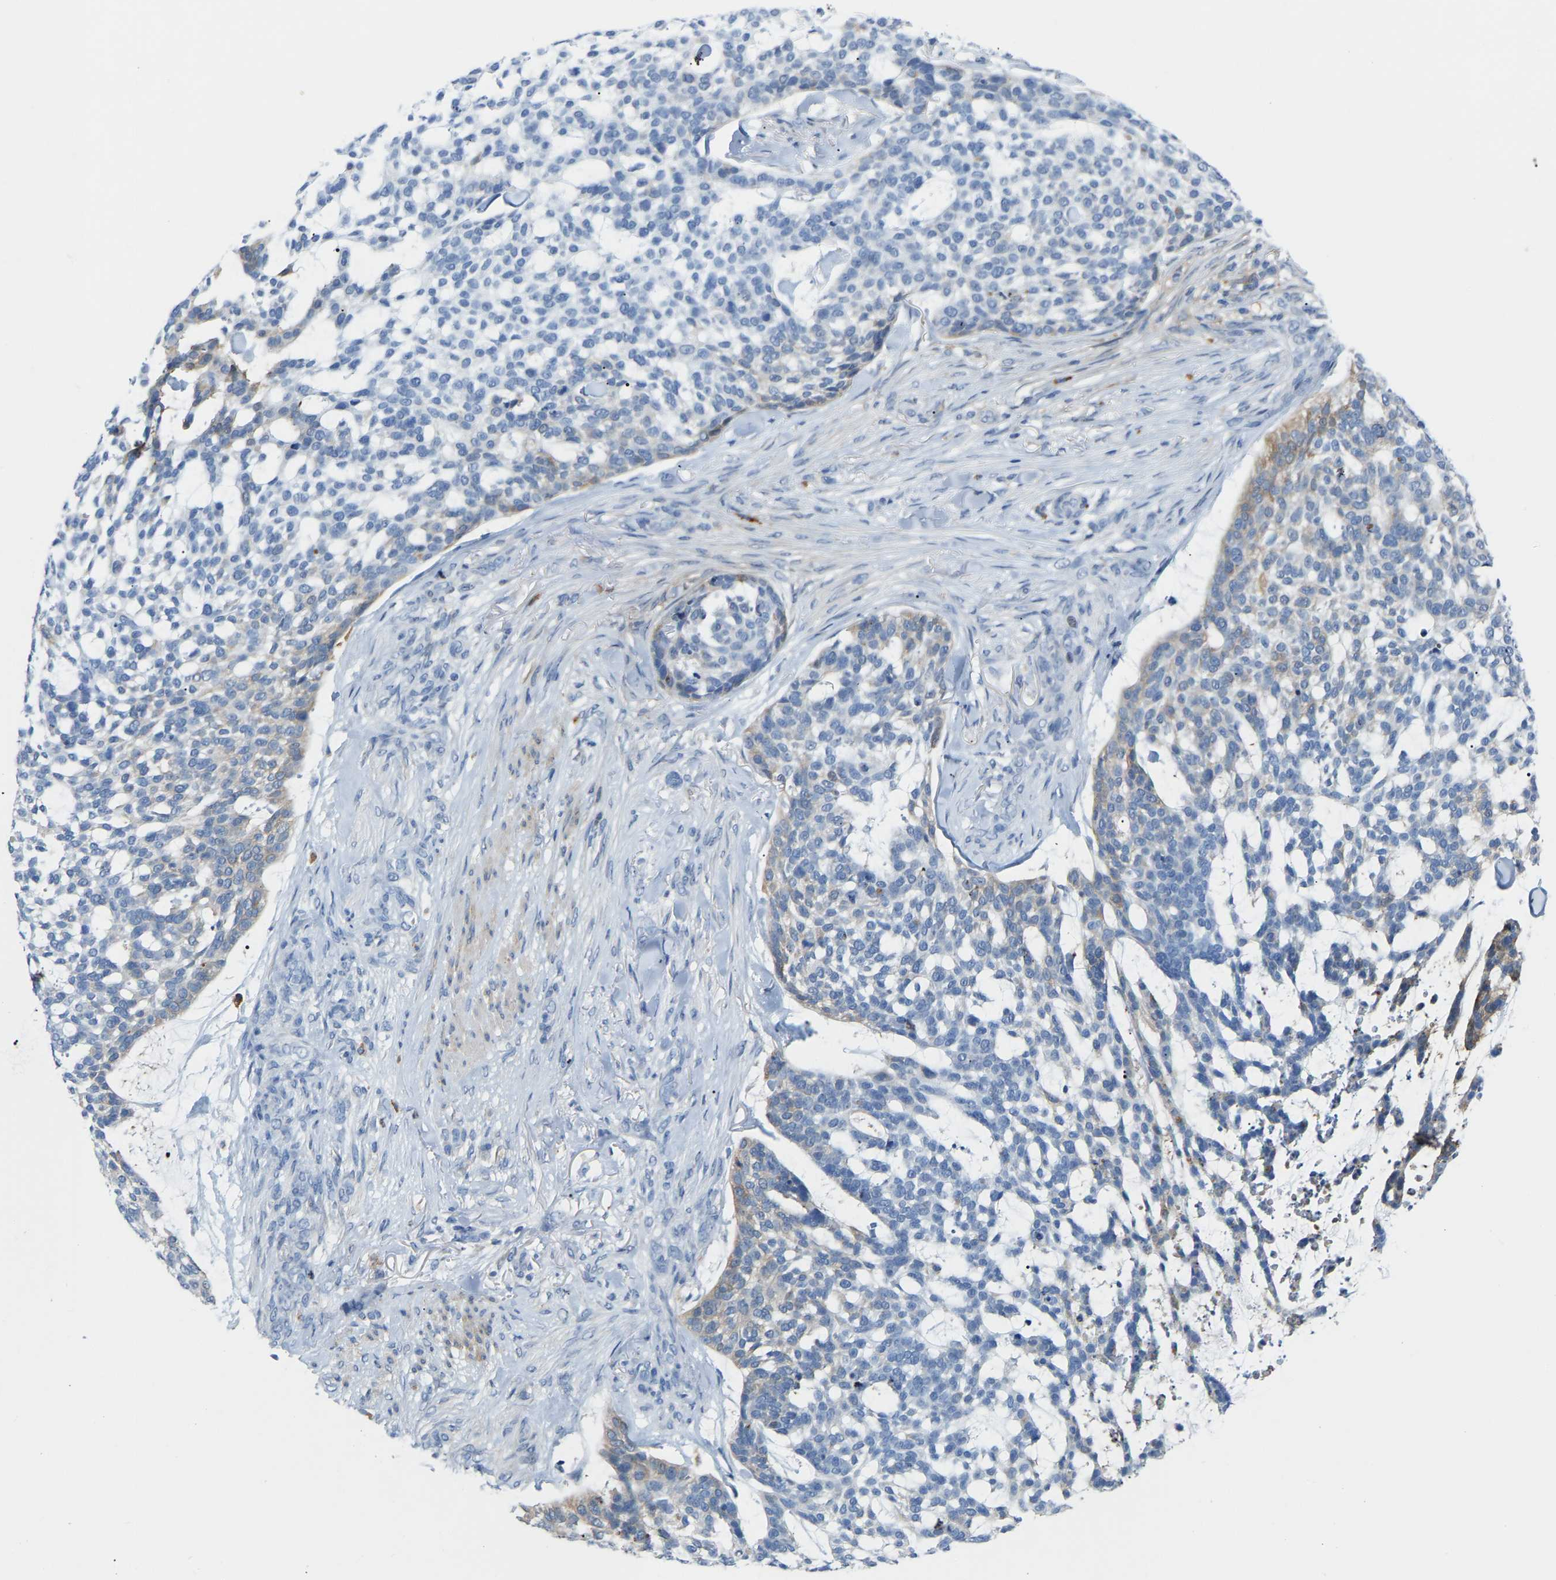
{"staining": {"intensity": "moderate", "quantity": "<25%", "location": "cytoplasmic/membranous"}, "tissue": "skin cancer", "cell_type": "Tumor cells", "image_type": "cancer", "snomed": [{"axis": "morphology", "description": "Basal cell carcinoma"}, {"axis": "topography", "description": "Skin"}], "caption": "Protein staining exhibits moderate cytoplasmic/membranous expression in approximately <25% of tumor cells in skin basal cell carcinoma.", "gene": "ABTB2", "patient": {"sex": "female", "age": 64}}